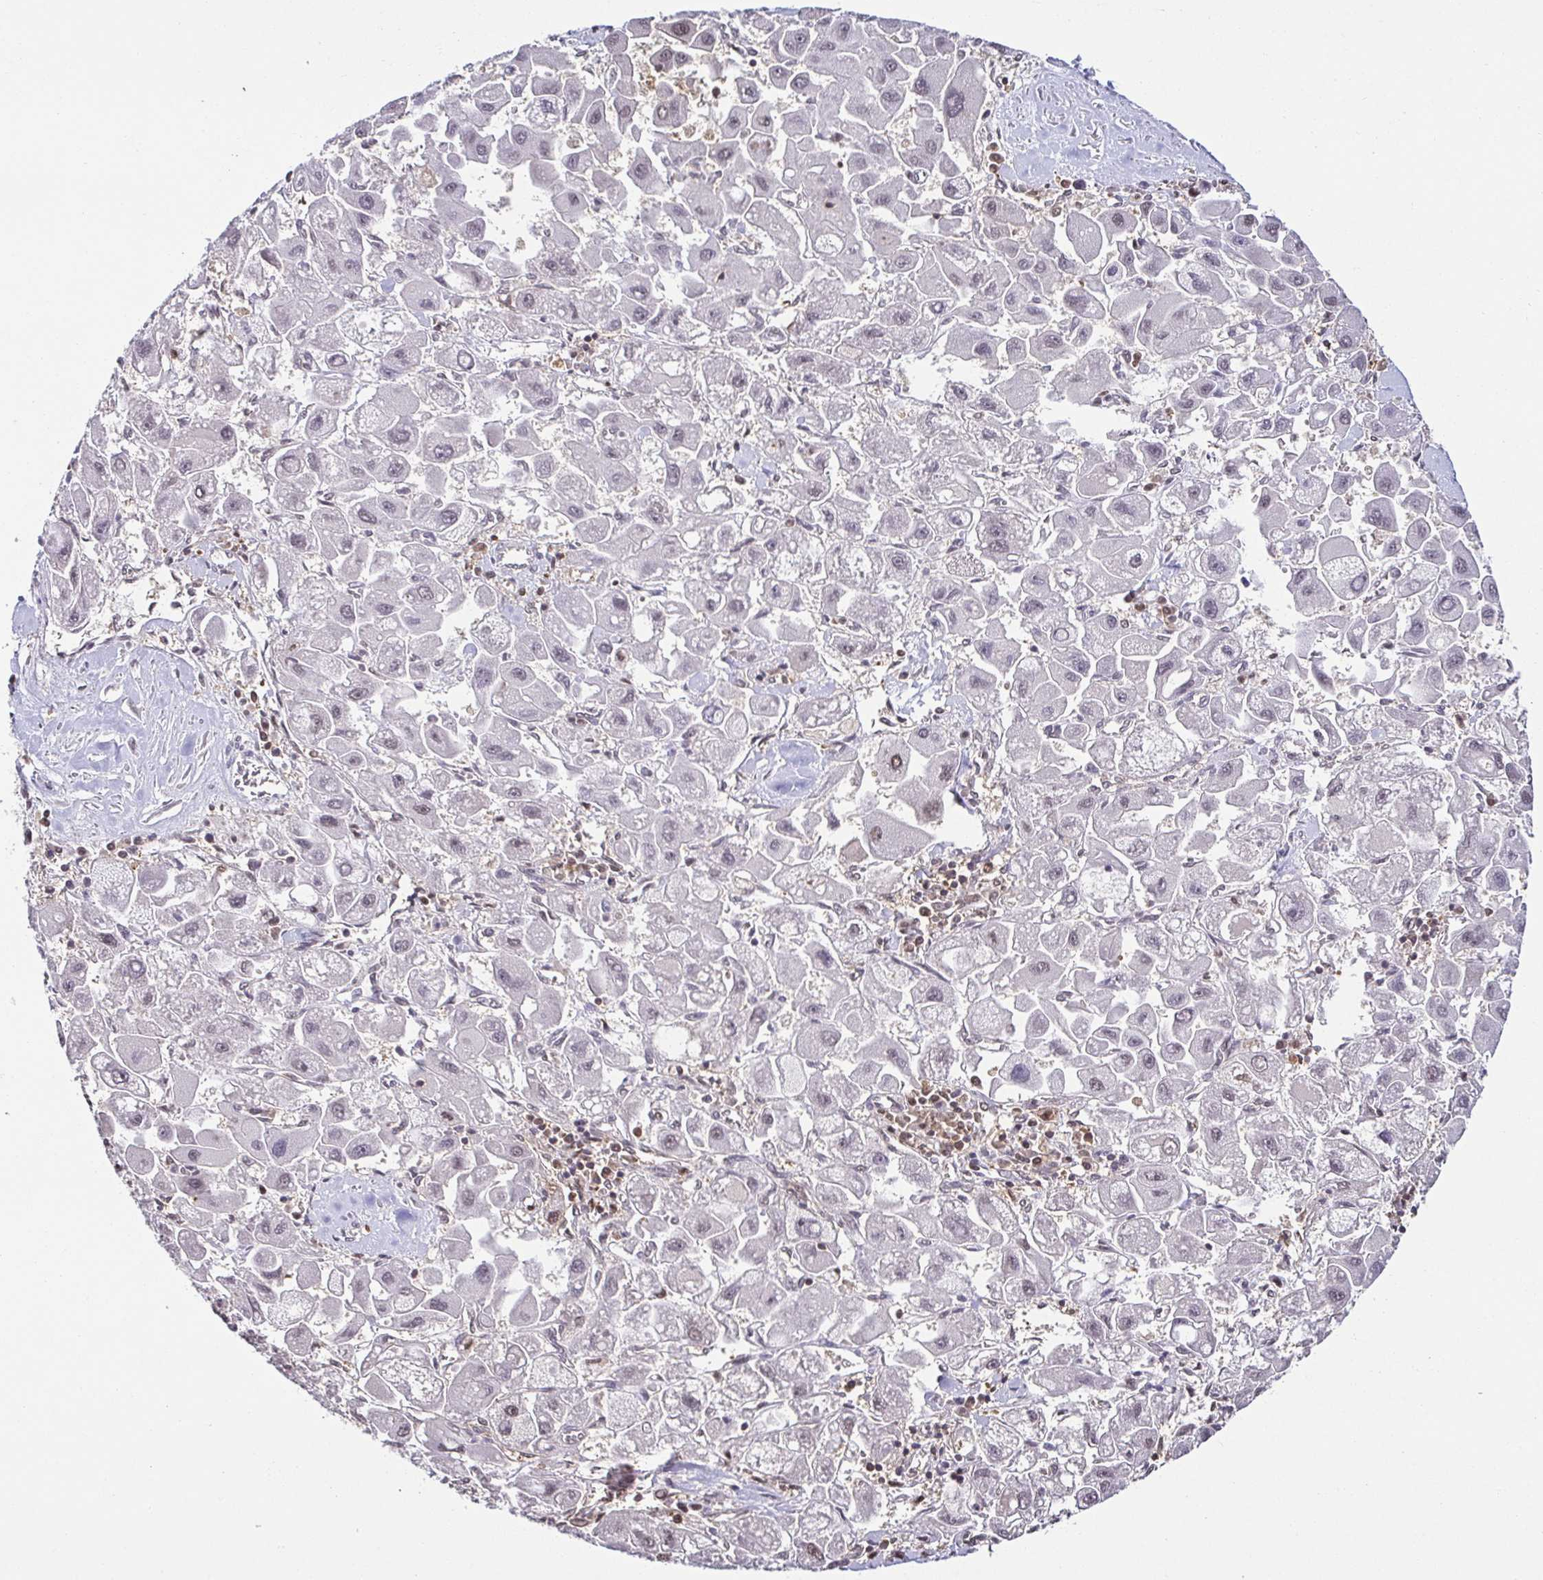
{"staining": {"intensity": "weak", "quantity": "<25%", "location": "nuclear"}, "tissue": "liver cancer", "cell_type": "Tumor cells", "image_type": "cancer", "snomed": [{"axis": "morphology", "description": "Carcinoma, Hepatocellular, NOS"}, {"axis": "topography", "description": "Liver"}], "caption": "IHC photomicrograph of liver cancer stained for a protein (brown), which exhibits no expression in tumor cells. (DAB (3,3'-diaminobenzidine) IHC visualized using brightfield microscopy, high magnification).", "gene": "PSMB9", "patient": {"sex": "male", "age": 24}}